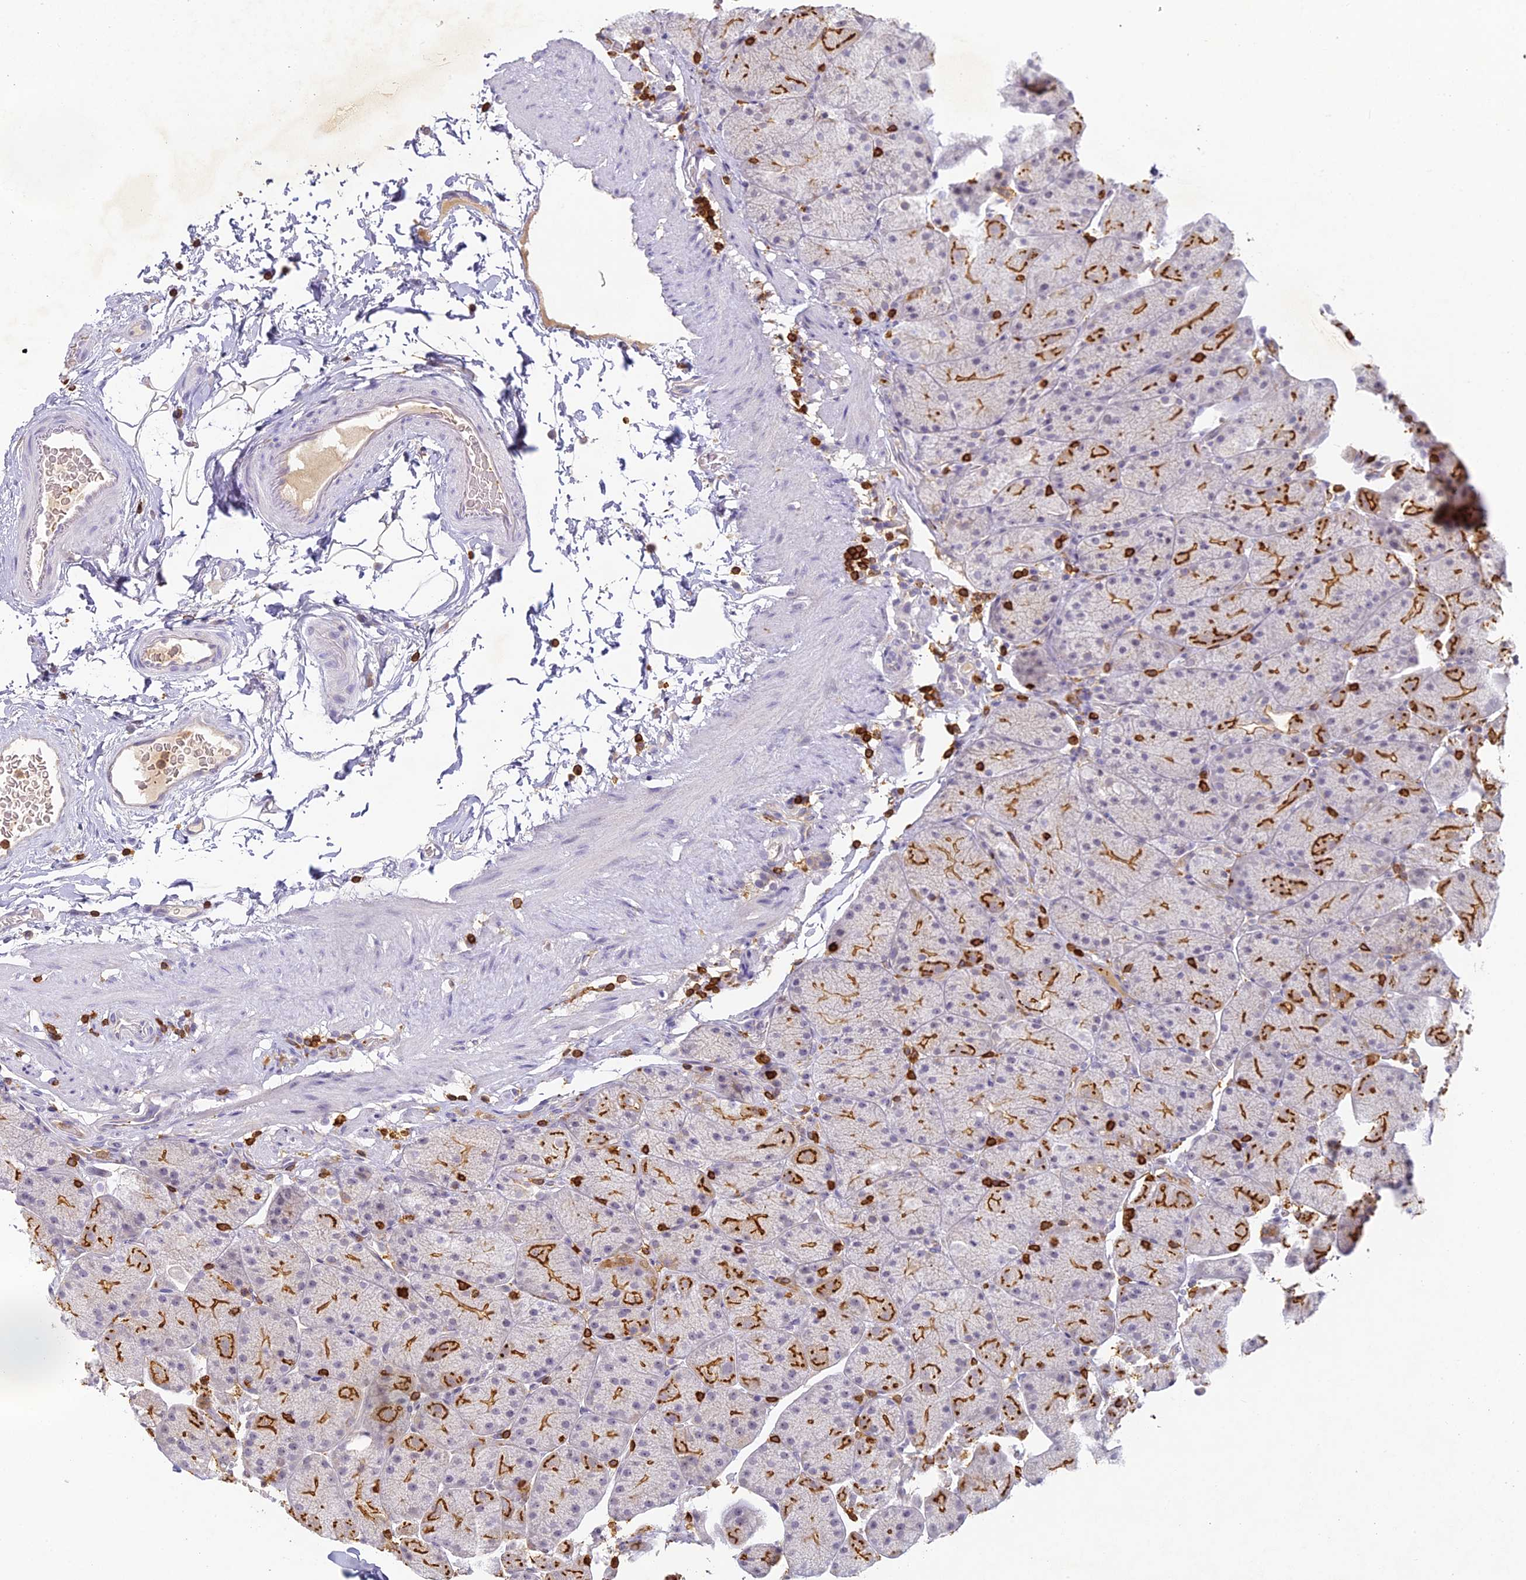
{"staining": {"intensity": "strong", "quantity": "25%-75%", "location": "cytoplasmic/membranous"}, "tissue": "stomach", "cell_type": "Glandular cells", "image_type": "normal", "snomed": [{"axis": "morphology", "description": "Normal tissue, NOS"}, {"axis": "topography", "description": "Stomach, upper"}, {"axis": "topography", "description": "Stomach, lower"}], "caption": "Stomach stained with IHC exhibits strong cytoplasmic/membranous expression in about 25%-75% of glandular cells. (IHC, brightfield microscopy, high magnification).", "gene": "FYB1", "patient": {"sex": "male", "age": 67}}